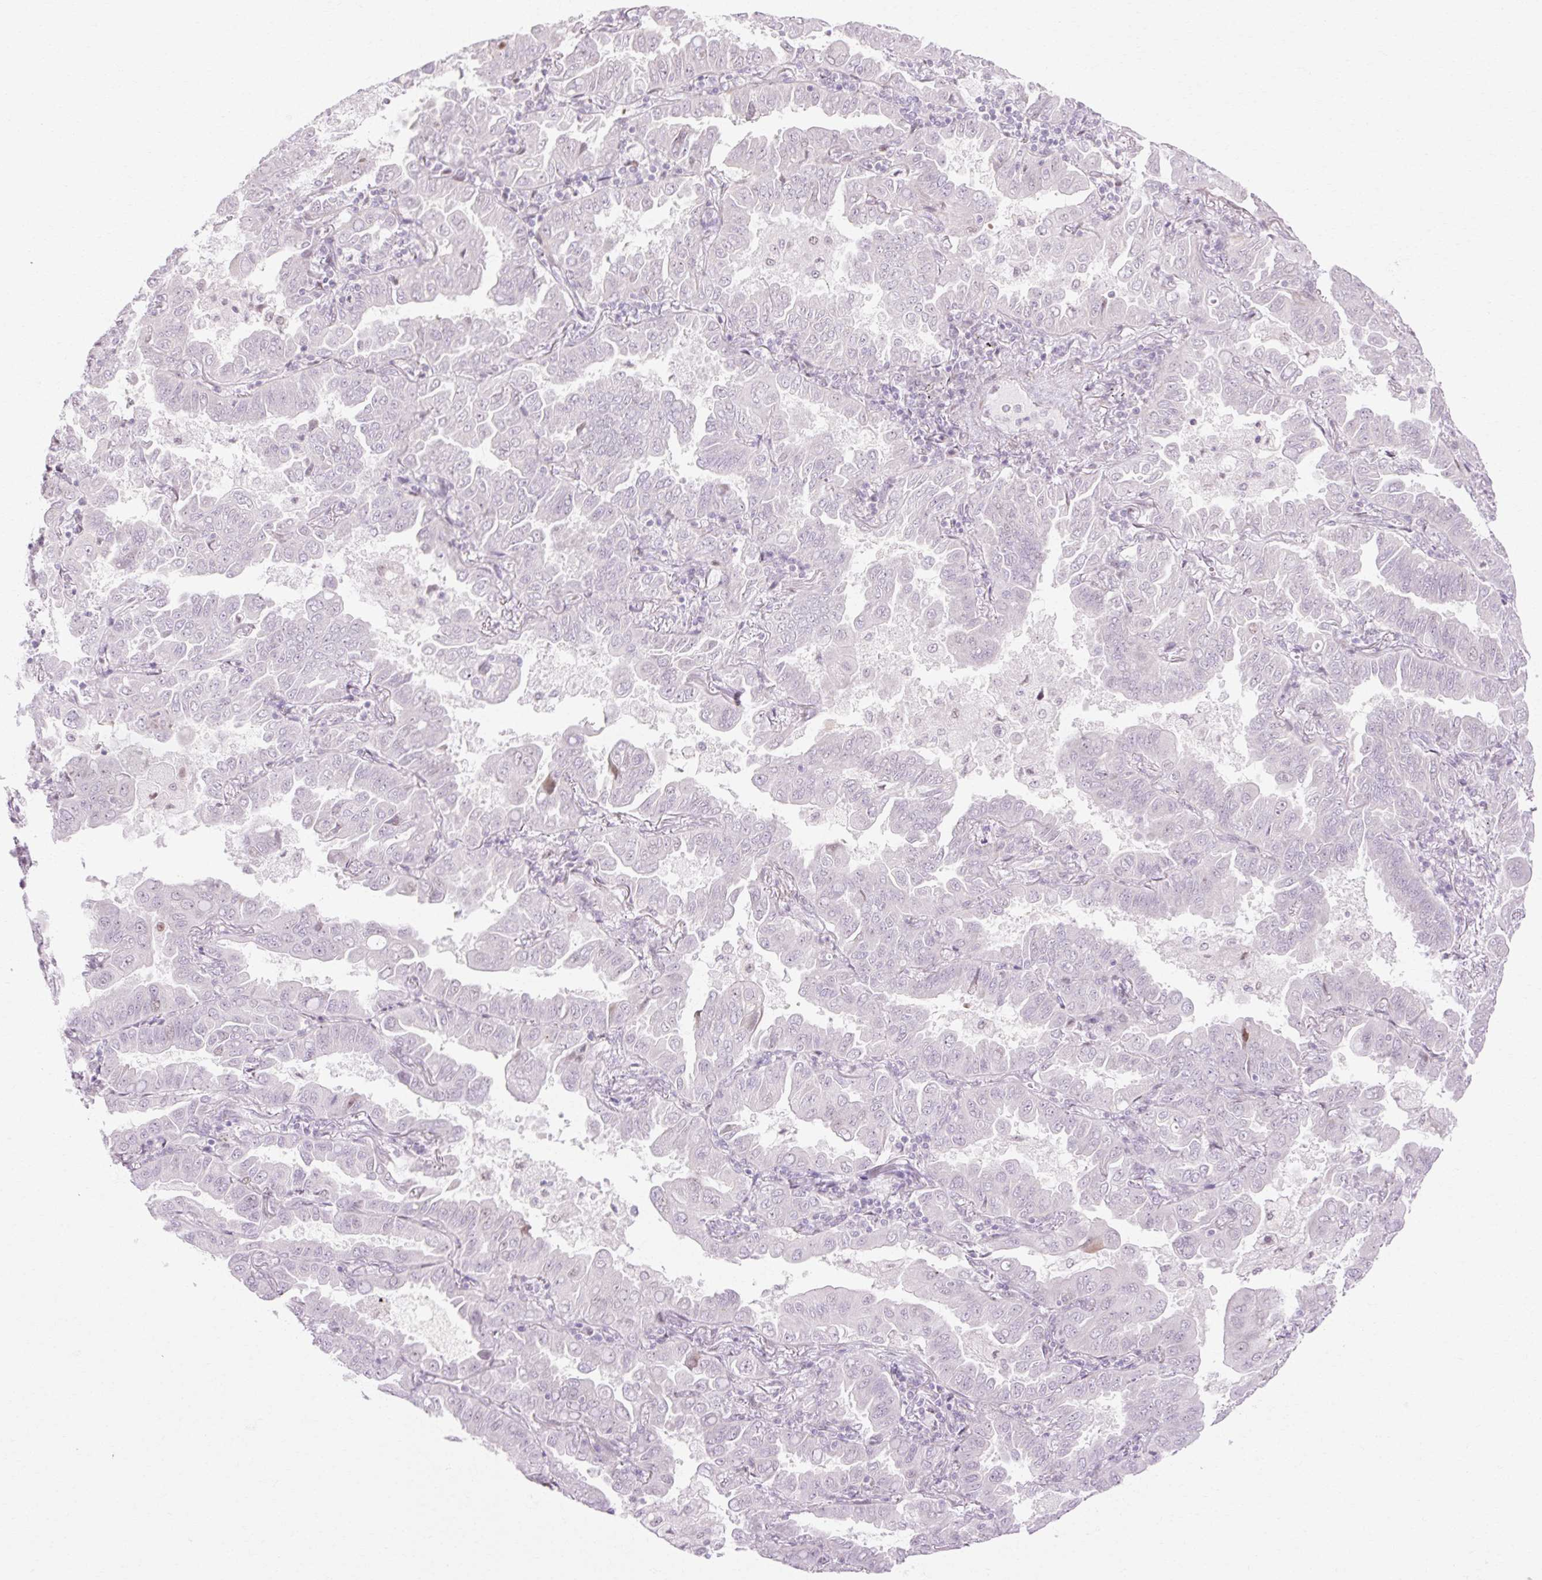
{"staining": {"intensity": "negative", "quantity": "none", "location": "none"}, "tissue": "lung cancer", "cell_type": "Tumor cells", "image_type": "cancer", "snomed": [{"axis": "morphology", "description": "Adenocarcinoma, NOS"}, {"axis": "topography", "description": "Lung"}], "caption": "Tumor cells show no significant expression in adenocarcinoma (lung).", "gene": "C3orf49", "patient": {"sex": "male", "age": 64}}